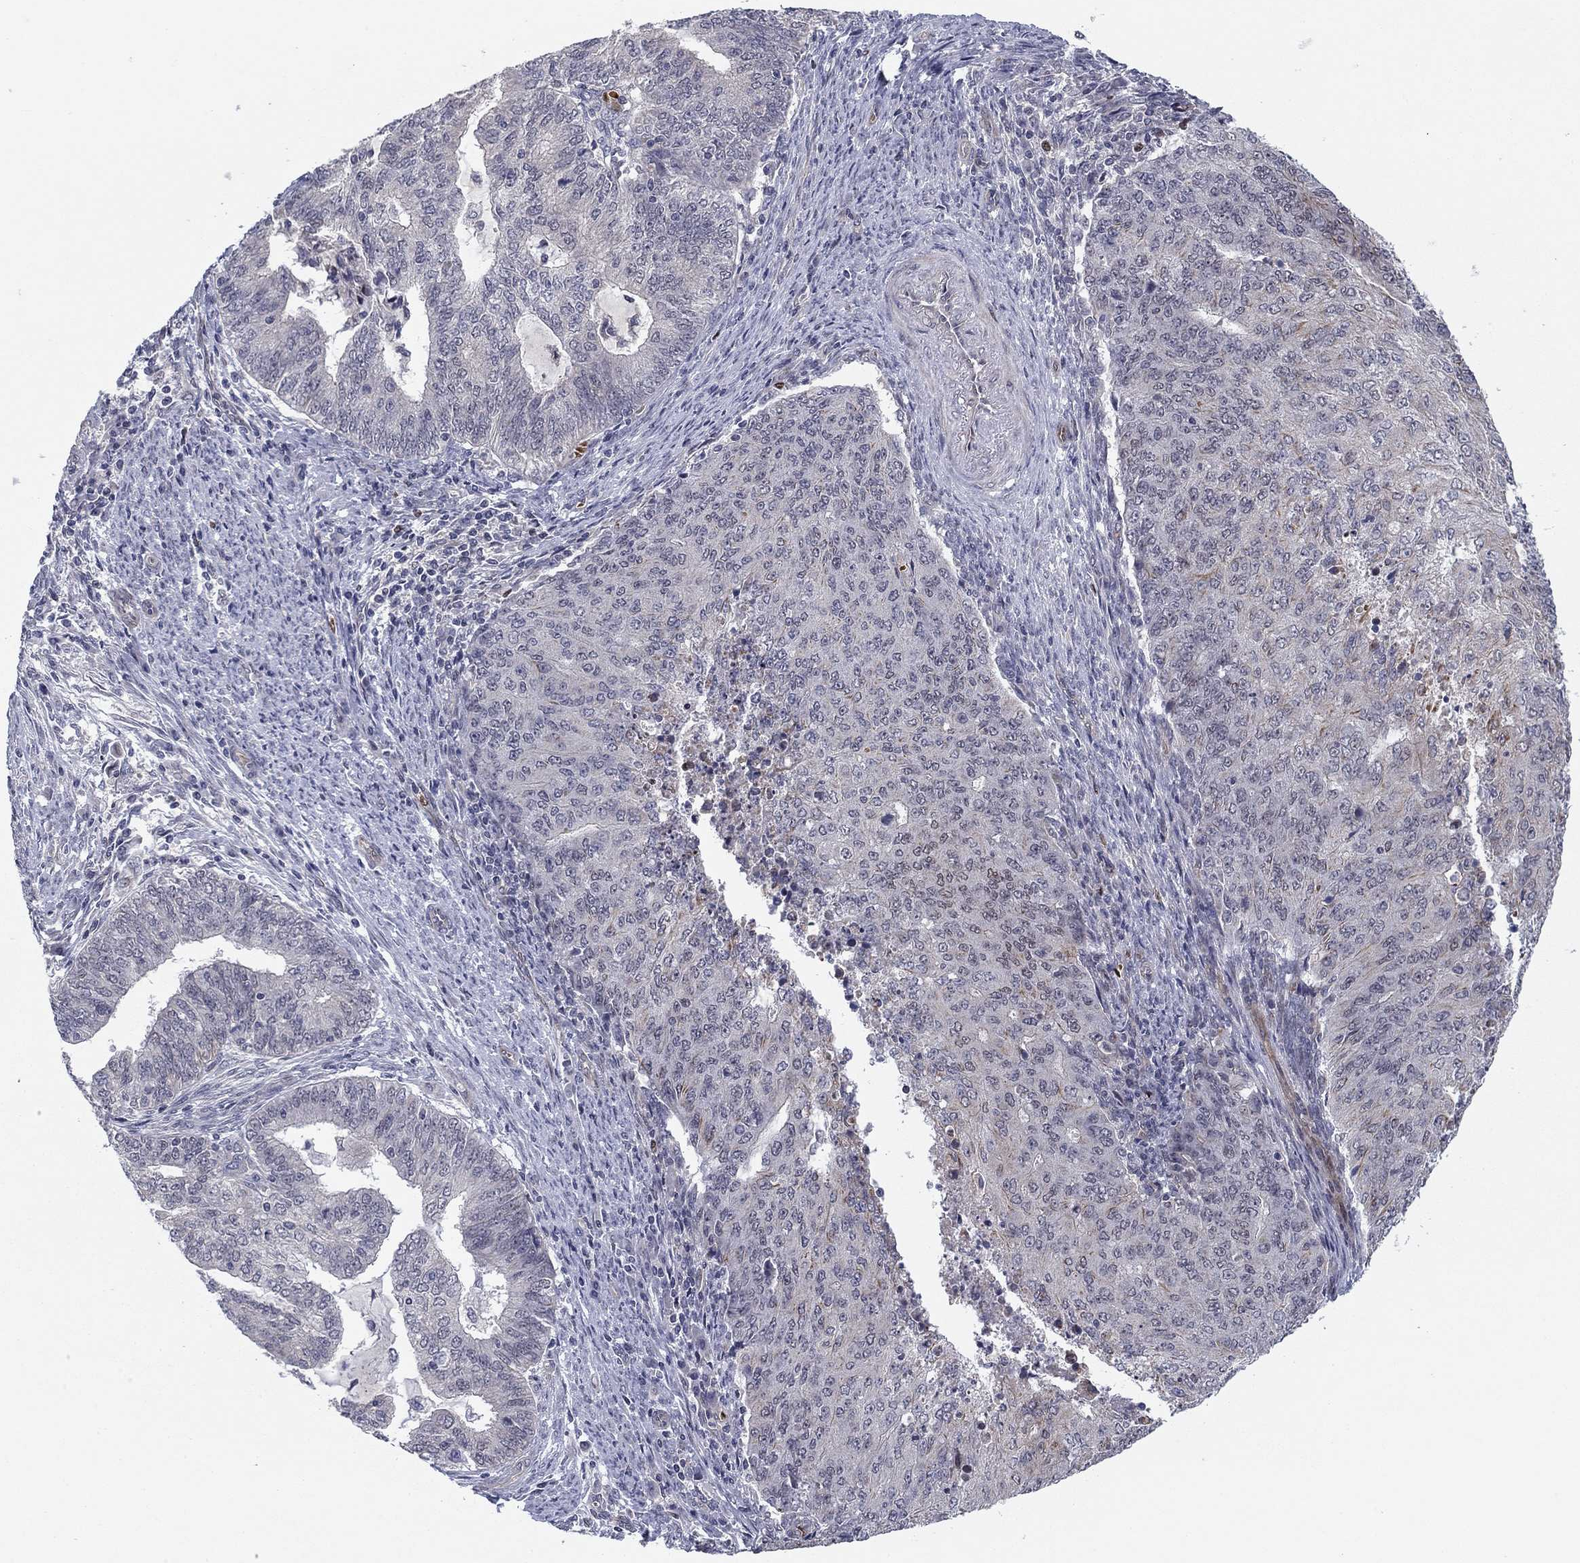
{"staining": {"intensity": "negative", "quantity": "none", "location": "none"}, "tissue": "endometrial cancer", "cell_type": "Tumor cells", "image_type": "cancer", "snomed": [{"axis": "morphology", "description": "Adenocarcinoma, NOS"}, {"axis": "topography", "description": "Endometrium"}], "caption": "Human endometrial adenocarcinoma stained for a protein using immunohistochemistry (IHC) shows no staining in tumor cells.", "gene": "BCL11A", "patient": {"sex": "female", "age": 82}}